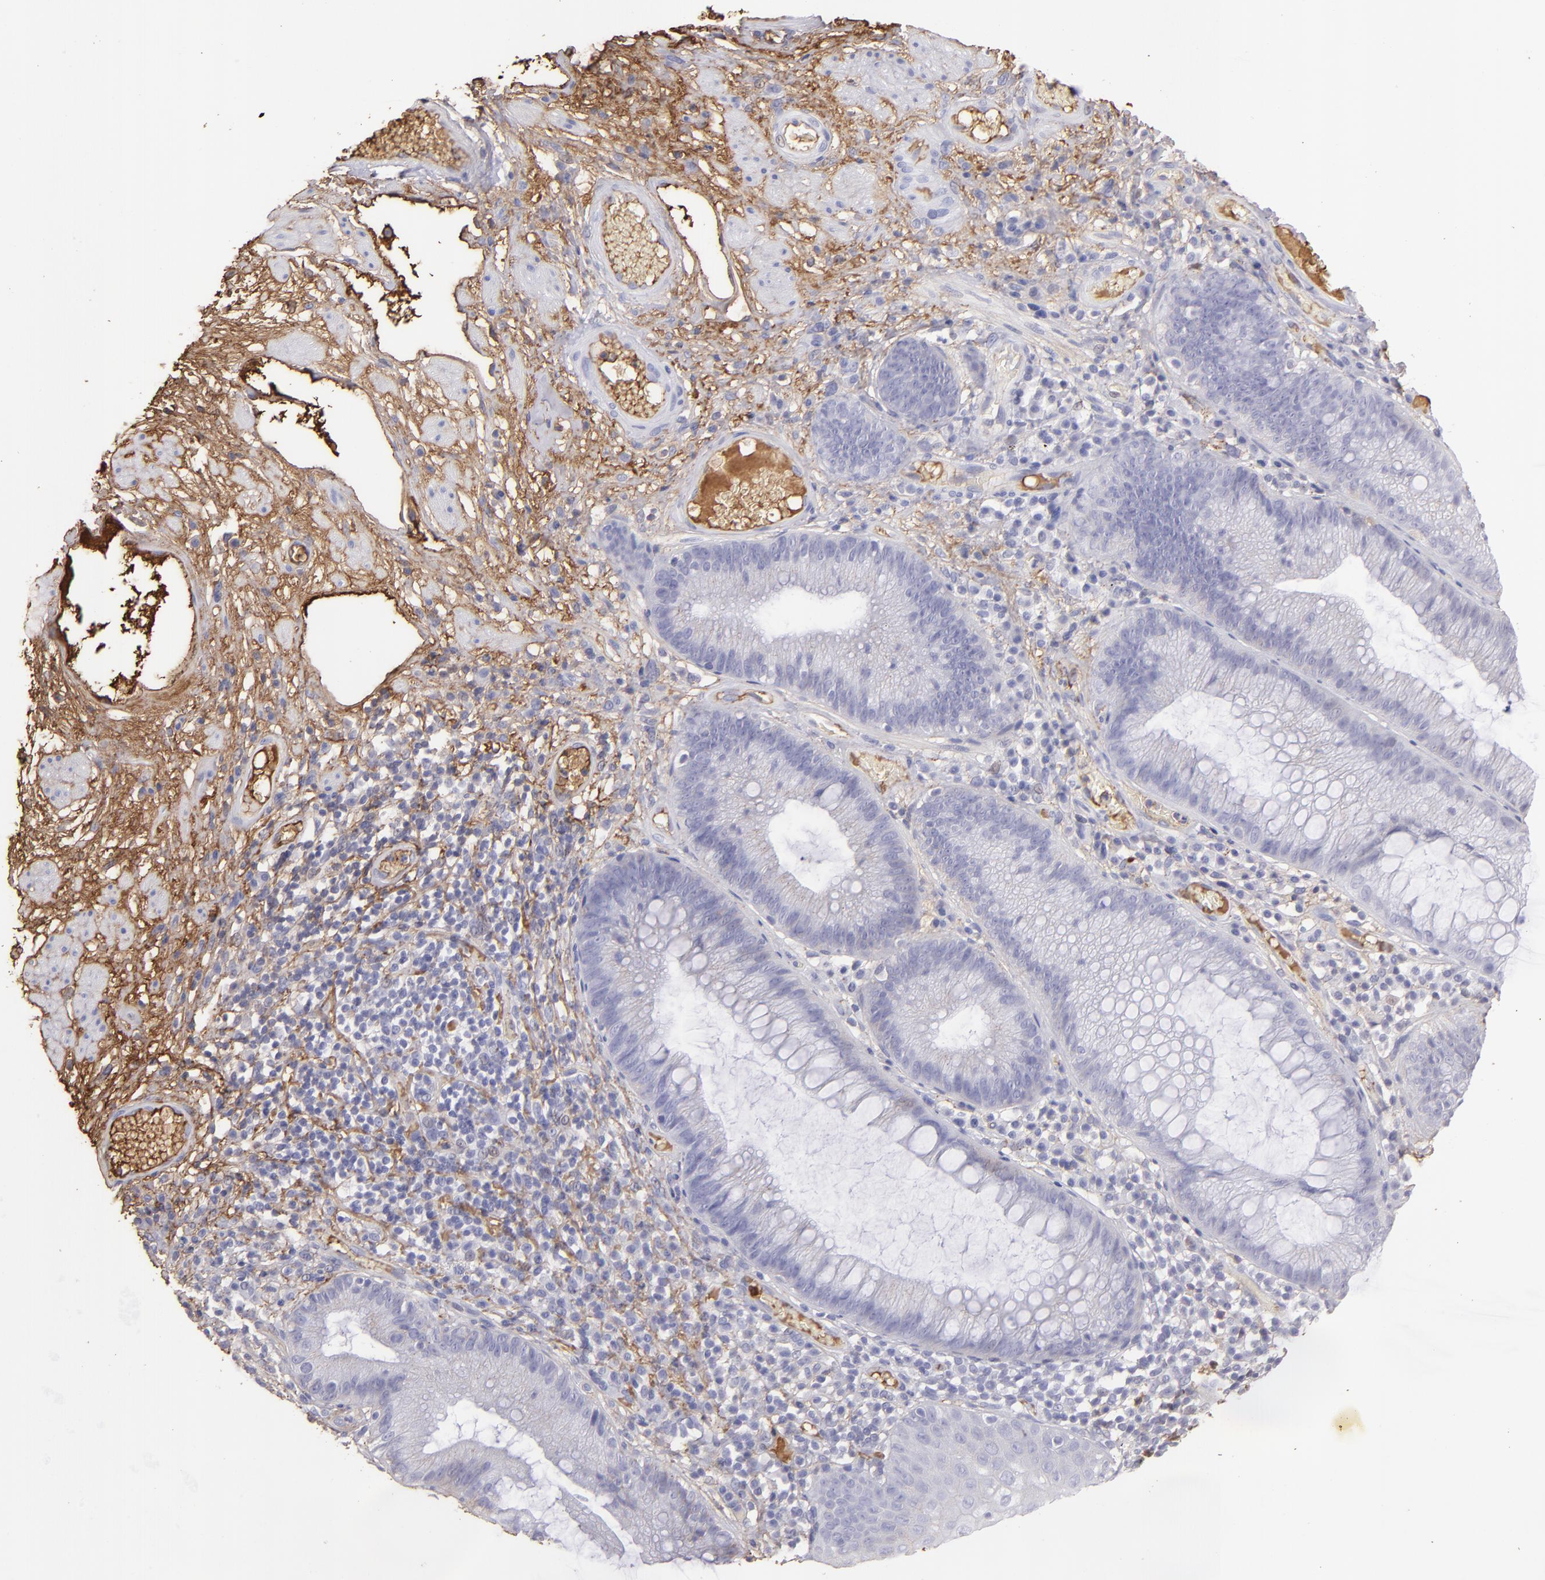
{"staining": {"intensity": "weak", "quantity": "25%-75%", "location": "cytoplasmic/membranous"}, "tissue": "skin", "cell_type": "Epidermal cells", "image_type": "normal", "snomed": [{"axis": "morphology", "description": "Normal tissue, NOS"}, {"axis": "morphology", "description": "Hemorrhoids"}, {"axis": "morphology", "description": "Inflammation, NOS"}, {"axis": "topography", "description": "Anal"}], "caption": "Protein analysis of normal skin displays weak cytoplasmic/membranous staining in approximately 25%-75% of epidermal cells.", "gene": "FGB", "patient": {"sex": "male", "age": 60}}